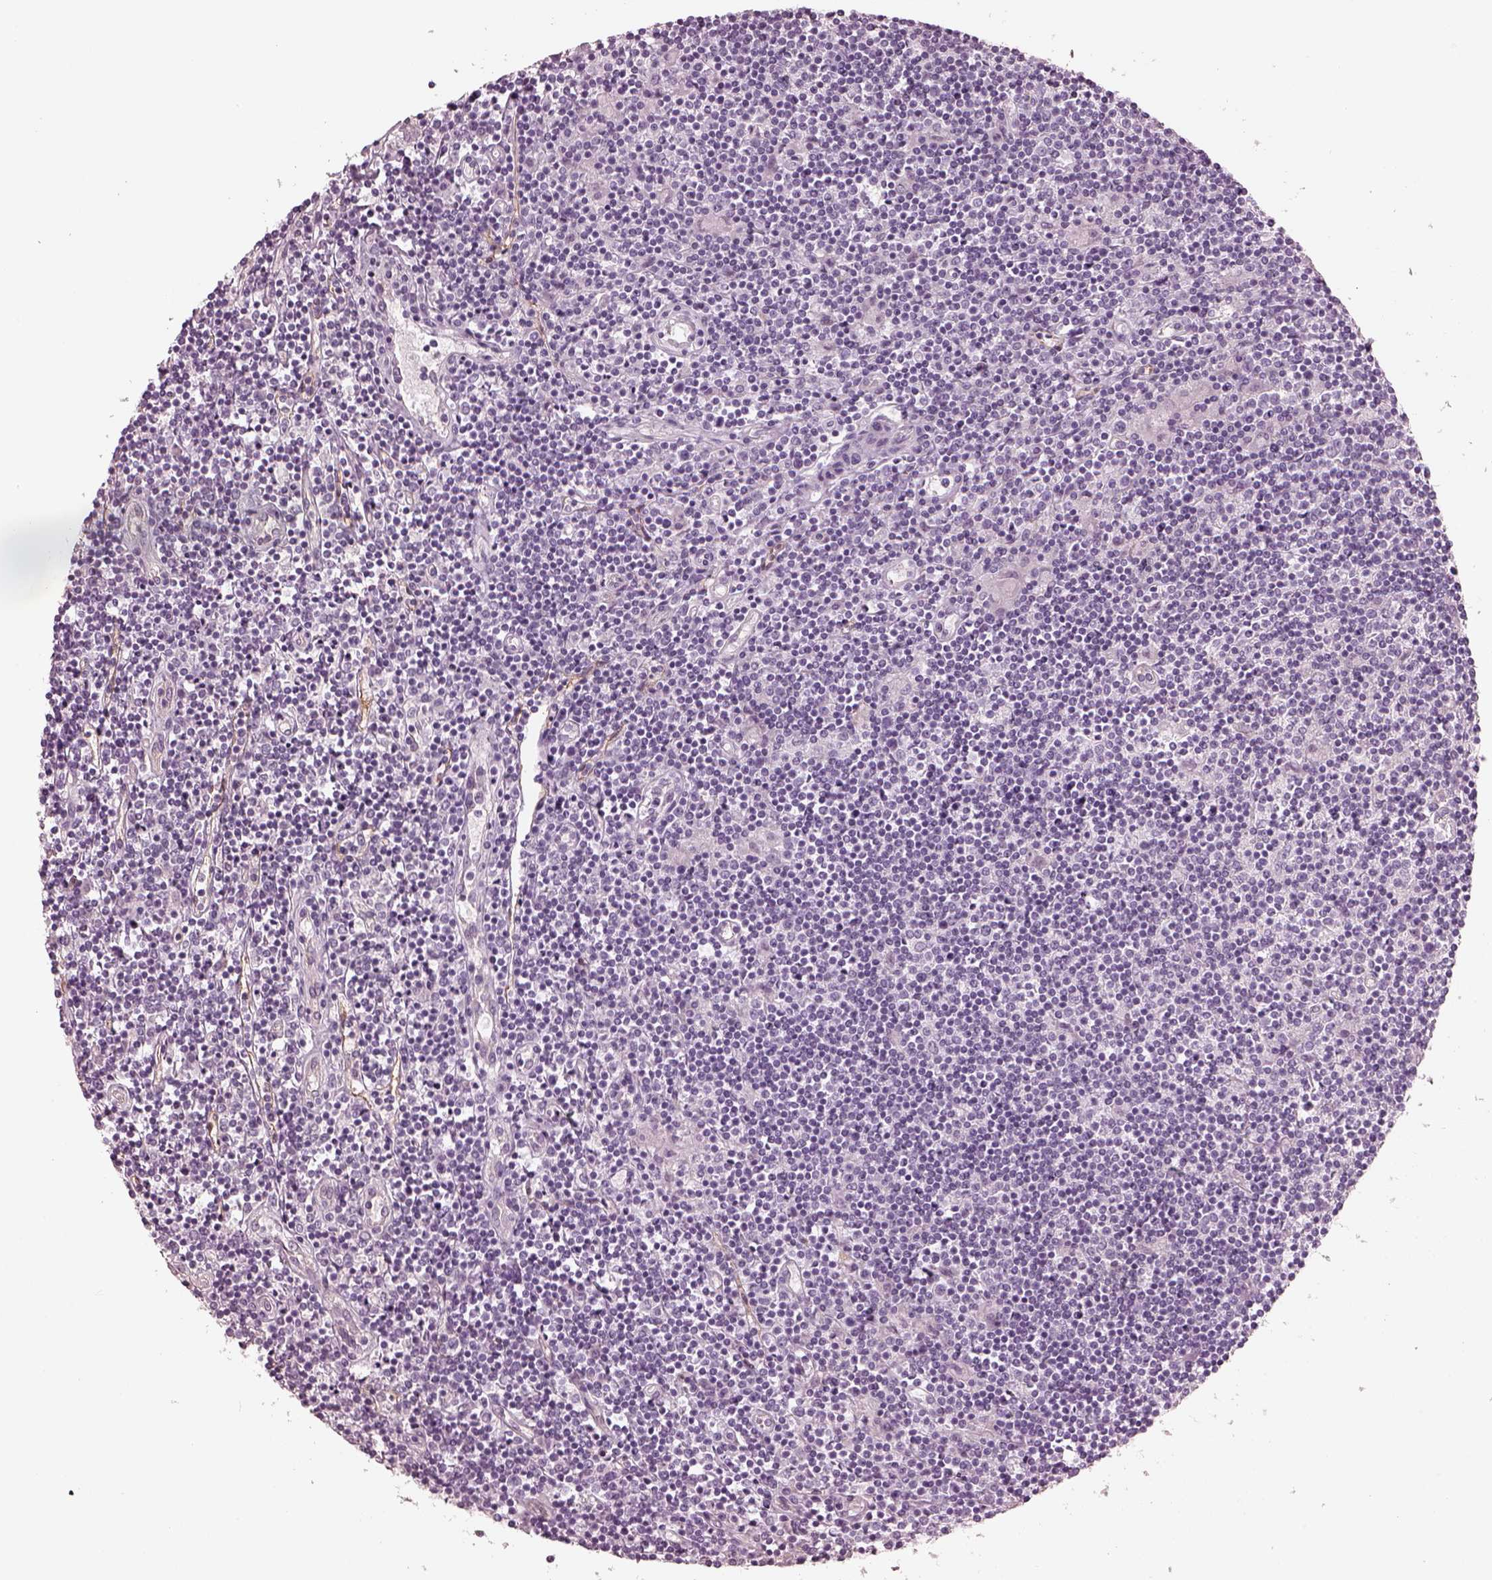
{"staining": {"intensity": "negative", "quantity": "none", "location": "none"}, "tissue": "lymphoma", "cell_type": "Tumor cells", "image_type": "cancer", "snomed": [{"axis": "morphology", "description": "Hodgkin's disease, NOS"}, {"axis": "topography", "description": "Lymph node"}], "caption": "Immunohistochemistry (IHC) photomicrograph of neoplastic tissue: human lymphoma stained with DAB (3,3'-diaminobenzidine) shows no significant protein staining in tumor cells.", "gene": "EIF4E1B", "patient": {"sex": "male", "age": 40}}